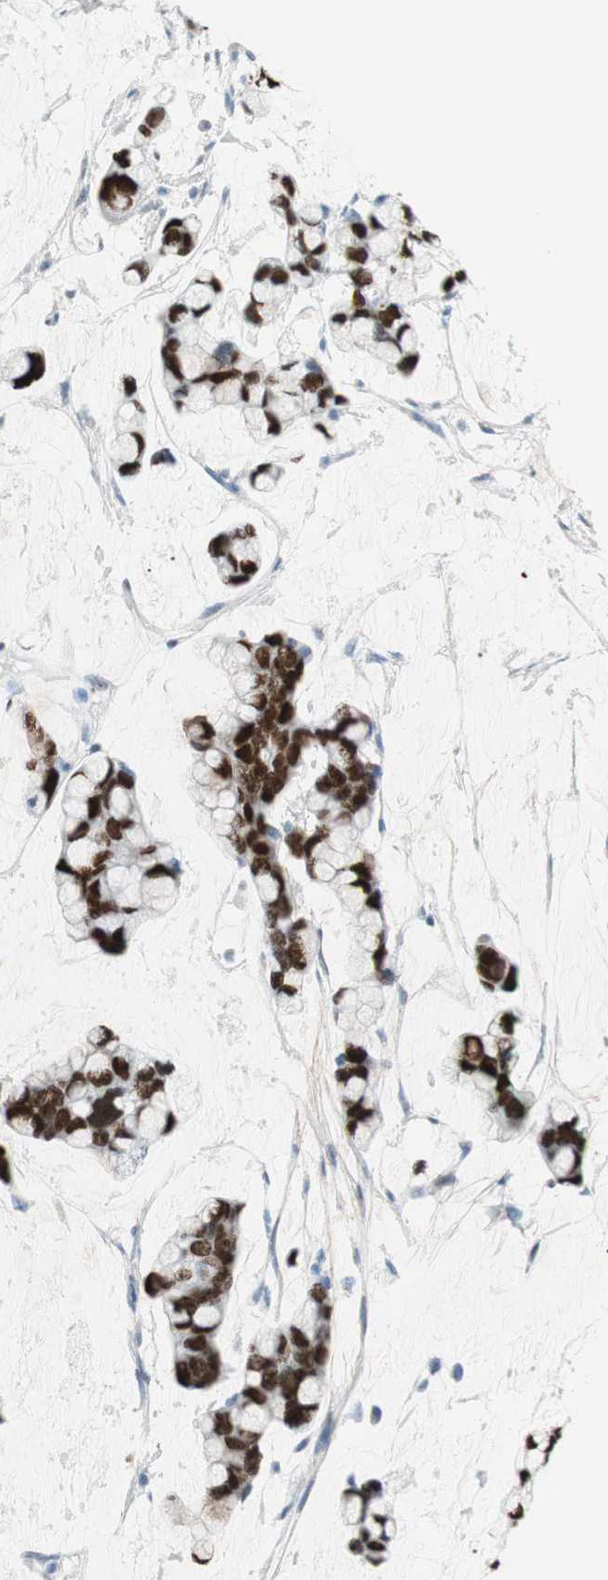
{"staining": {"intensity": "strong", "quantity": ">75%", "location": "nuclear"}, "tissue": "stomach cancer", "cell_type": "Tumor cells", "image_type": "cancer", "snomed": [{"axis": "morphology", "description": "Adenocarcinoma, NOS"}, {"axis": "topography", "description": "Stomach, lower"}], "caption": "Strong nuclear staining is seen in approximately >75% of tumor cells in adenocarcinoma (stomach). Using DAB (brown) and hematoxylin (blue) stains, captured at high magnification using brightfield microscopy.", "gene": "FOSL1", "patient": {"sex": "male", "age": 84}}